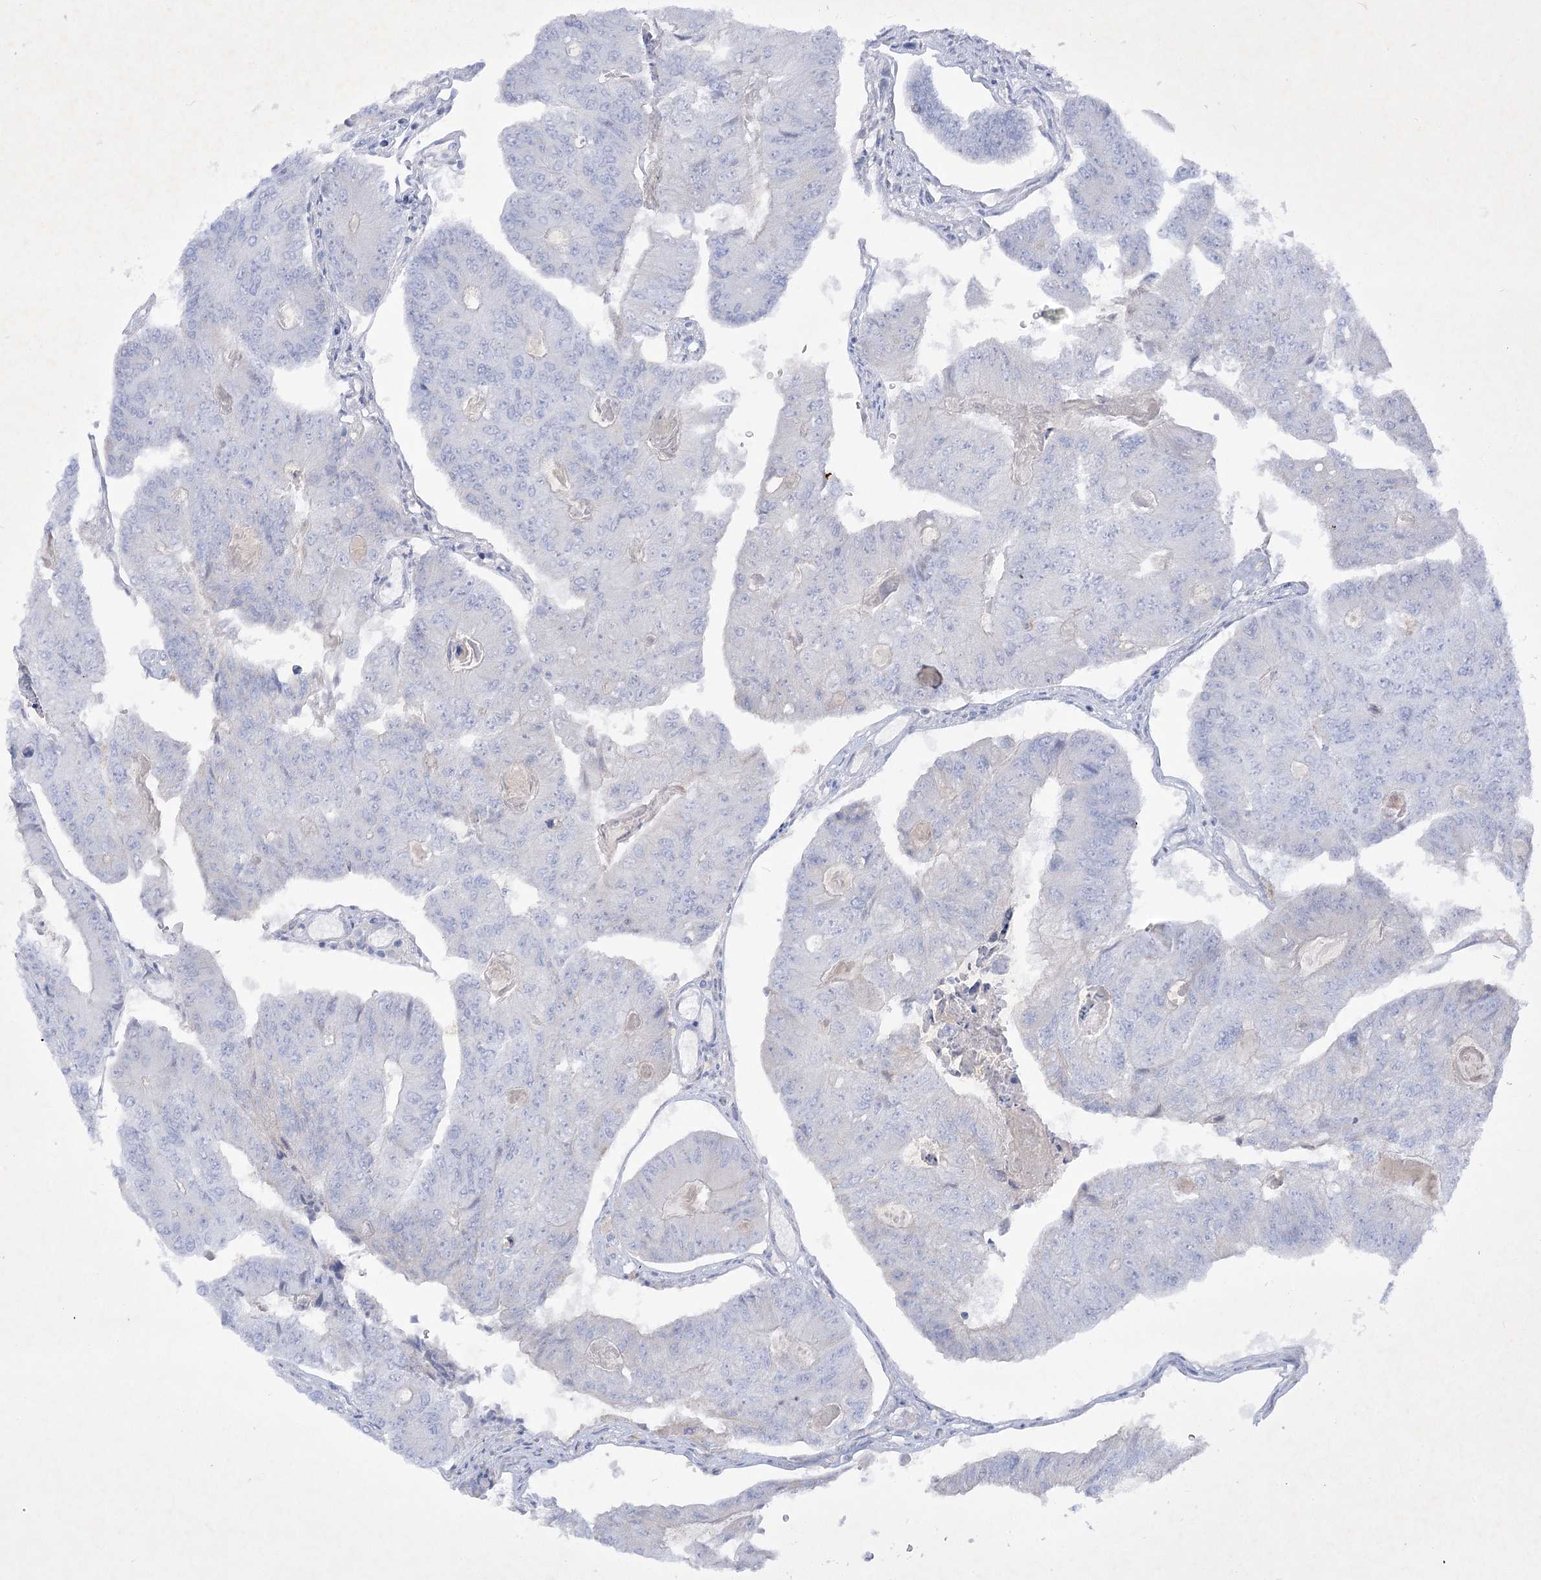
{"staining": {"intensity": "negative", "quantity": "none", "location": "none"}, "tissue": "colorectal cancer", "cell_type": "Tumor cells", "image_type": "cancer", "snomed": [{"axis": "morphology", "description": "Adenocarcinoma, NOS"}, {"axis": "topography", "description": "Colon"}], "caption": "The immunohistochemistry (IHC) image has no significant positivity in tumor cells of colorectal cancer tissue. Brightfield microscopy of immunohistochemistry stained with DAB (3,3'-diaminobenzidine) (brown) and hematoxylin (blue), captured at high magnification.", "gene": "GBF1", "patient": {"sex": "female", "age": 67}}